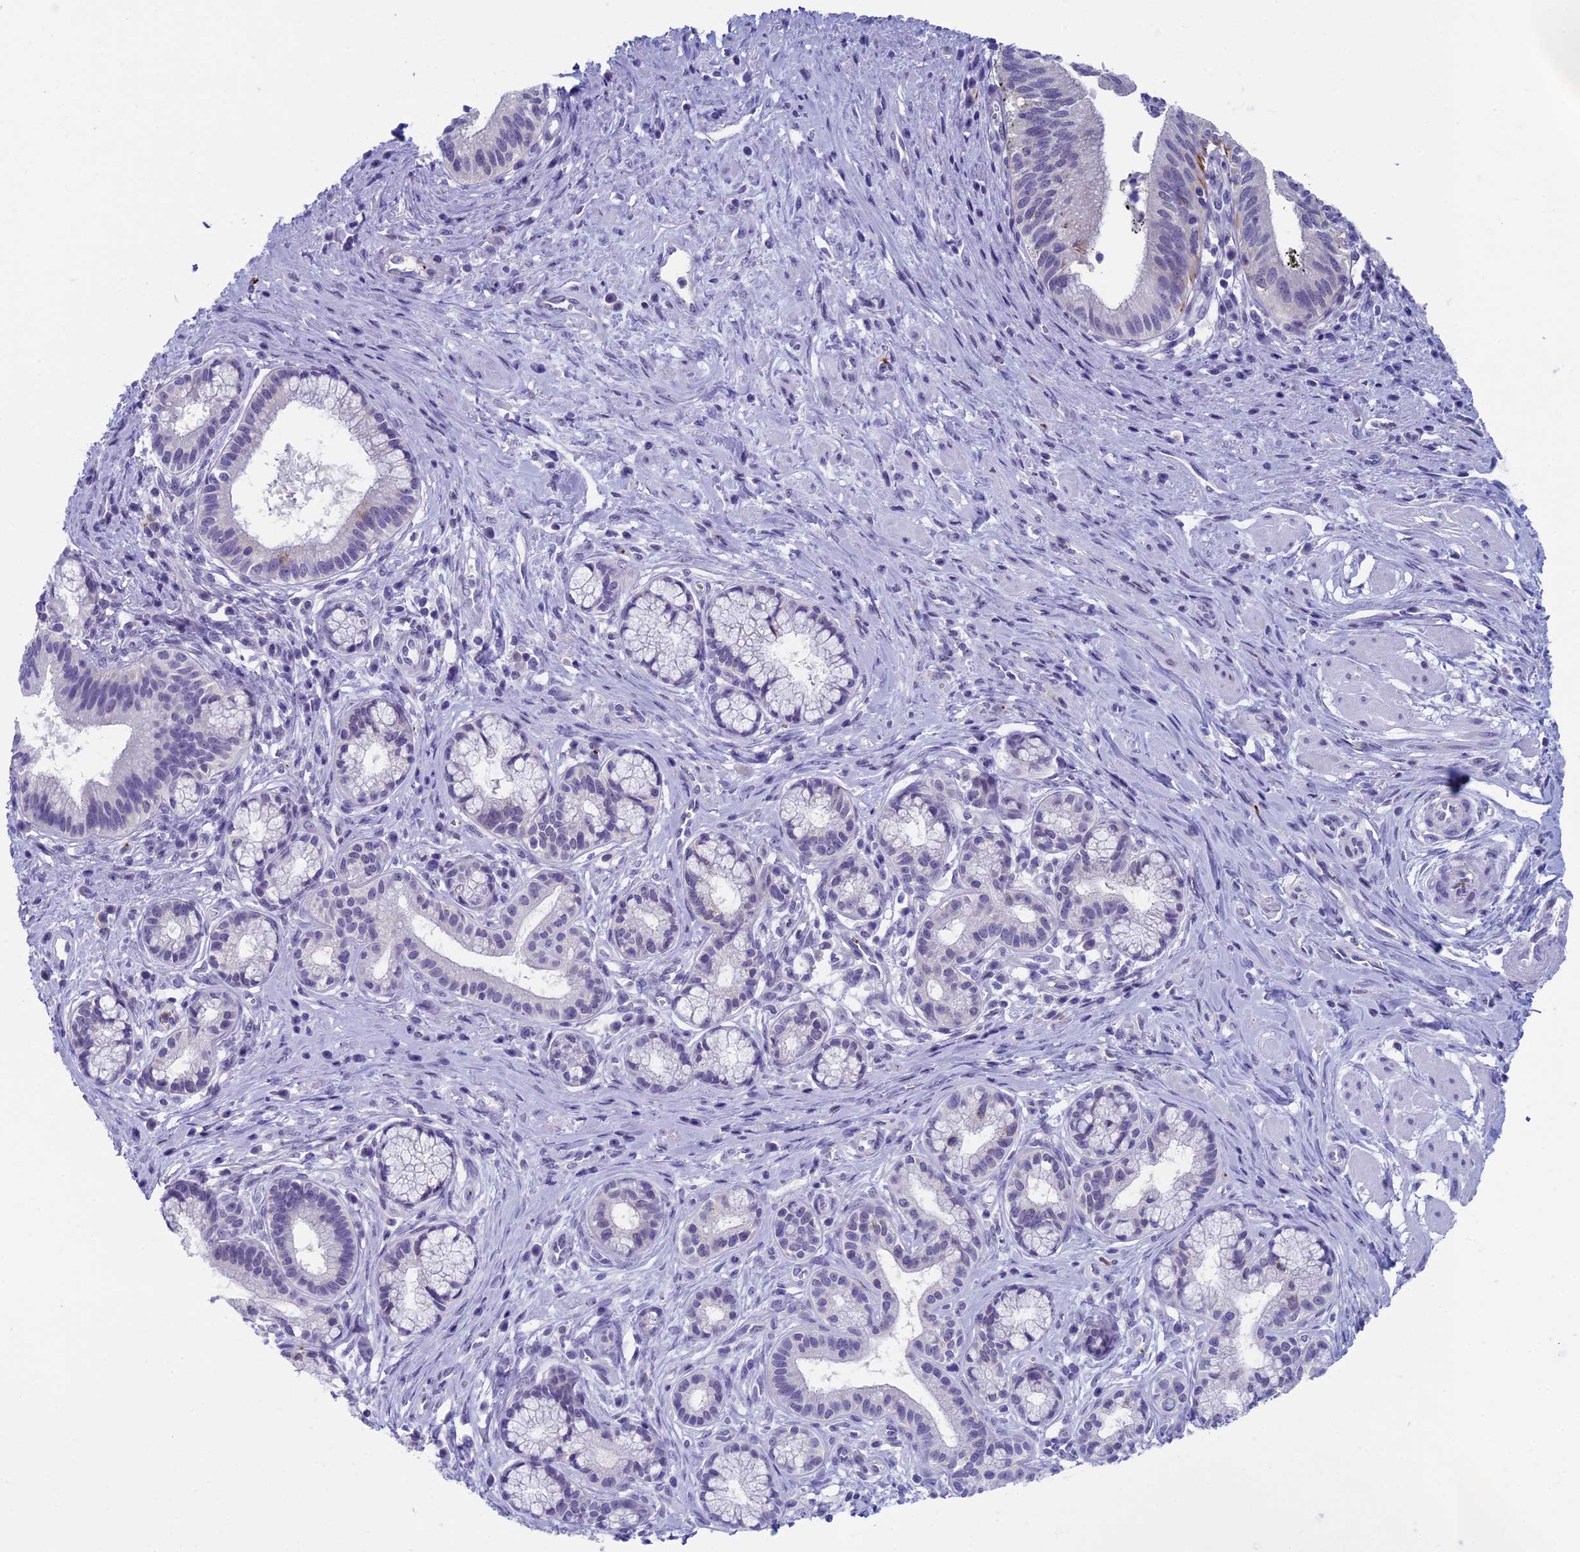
{"staining": {"intensity": "negative", "quantity": "none", "location": "none"}, "tissue": "pancreatic cancer", "cell_type": "Tumor cells", "image_type": "cancer", "snomed": [{"axis": "morphology", "description": "Adenocarcinoma, NOS"}, {"axis": "topography", "description": "Pancreas"}], "caption": "Tumor cells are negative for brown protein staining in pancreatic adenocarcinoma.", "gene": "AIFM2", "patient": {"sex": "male", "age": 72}}